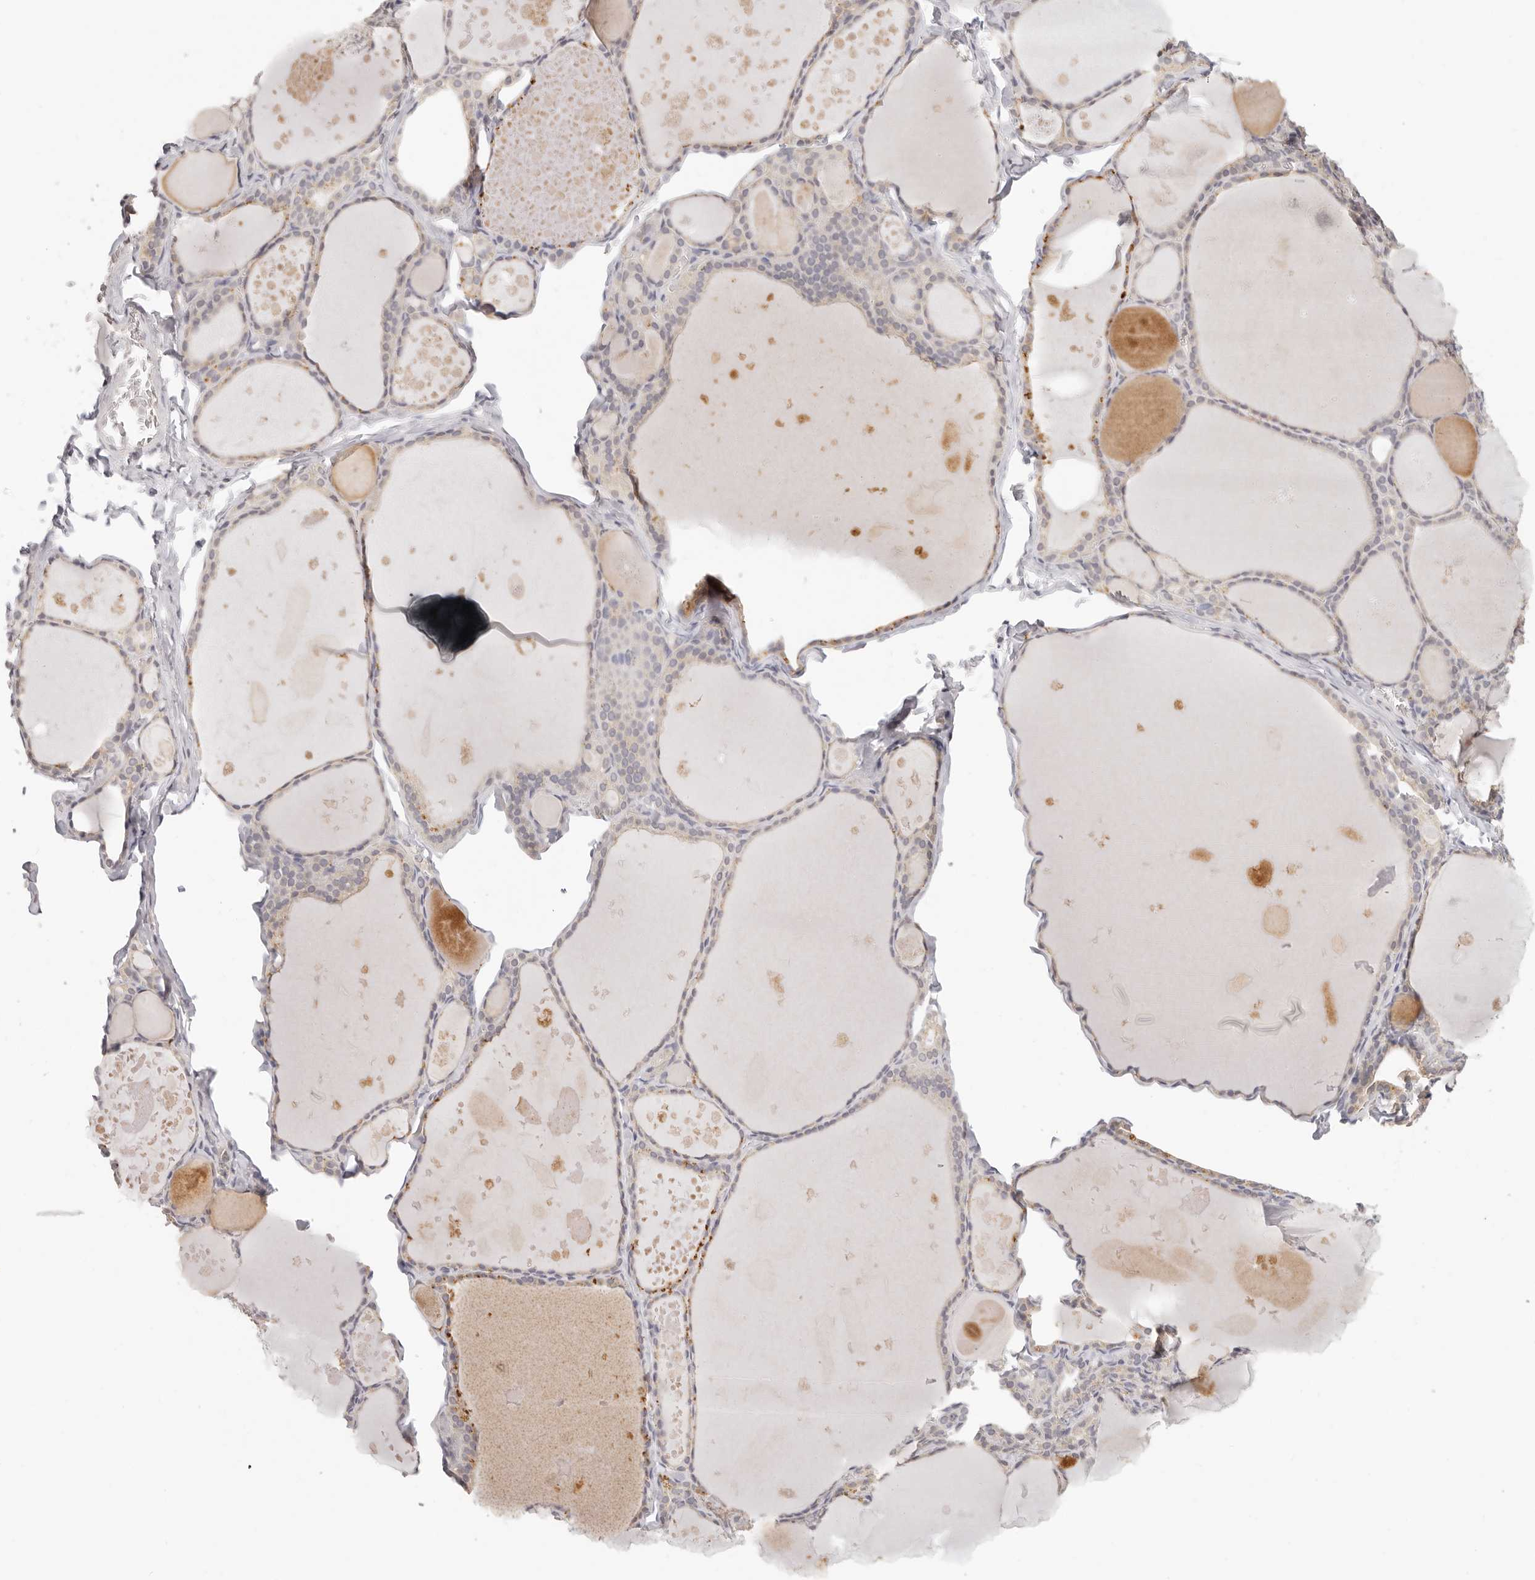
{"staining": {"intensity": "weak", "quantity": "25%-75%", "location": "cytoplasmic/membranous"}, "tissue": "thyroid gland", "cell_type": "Glandular cells", "image_type": "normal", "snomed": [{"axis": "morphology", "description": "Normal tissue, NOS"}, {"axis": "topography", "description": "Thyroid gland"}], "caption": "Immunohistochemistry (IHC) (DAB (3,3'-diaminobenzidine)) staining of unremarkable human thyroid gland displays weak cytoplasmic/membranous protein staining in about 25%-75% of glandular cells.", "gene": "GGPS1", "patient": {"sex": "male", "age": 56}}